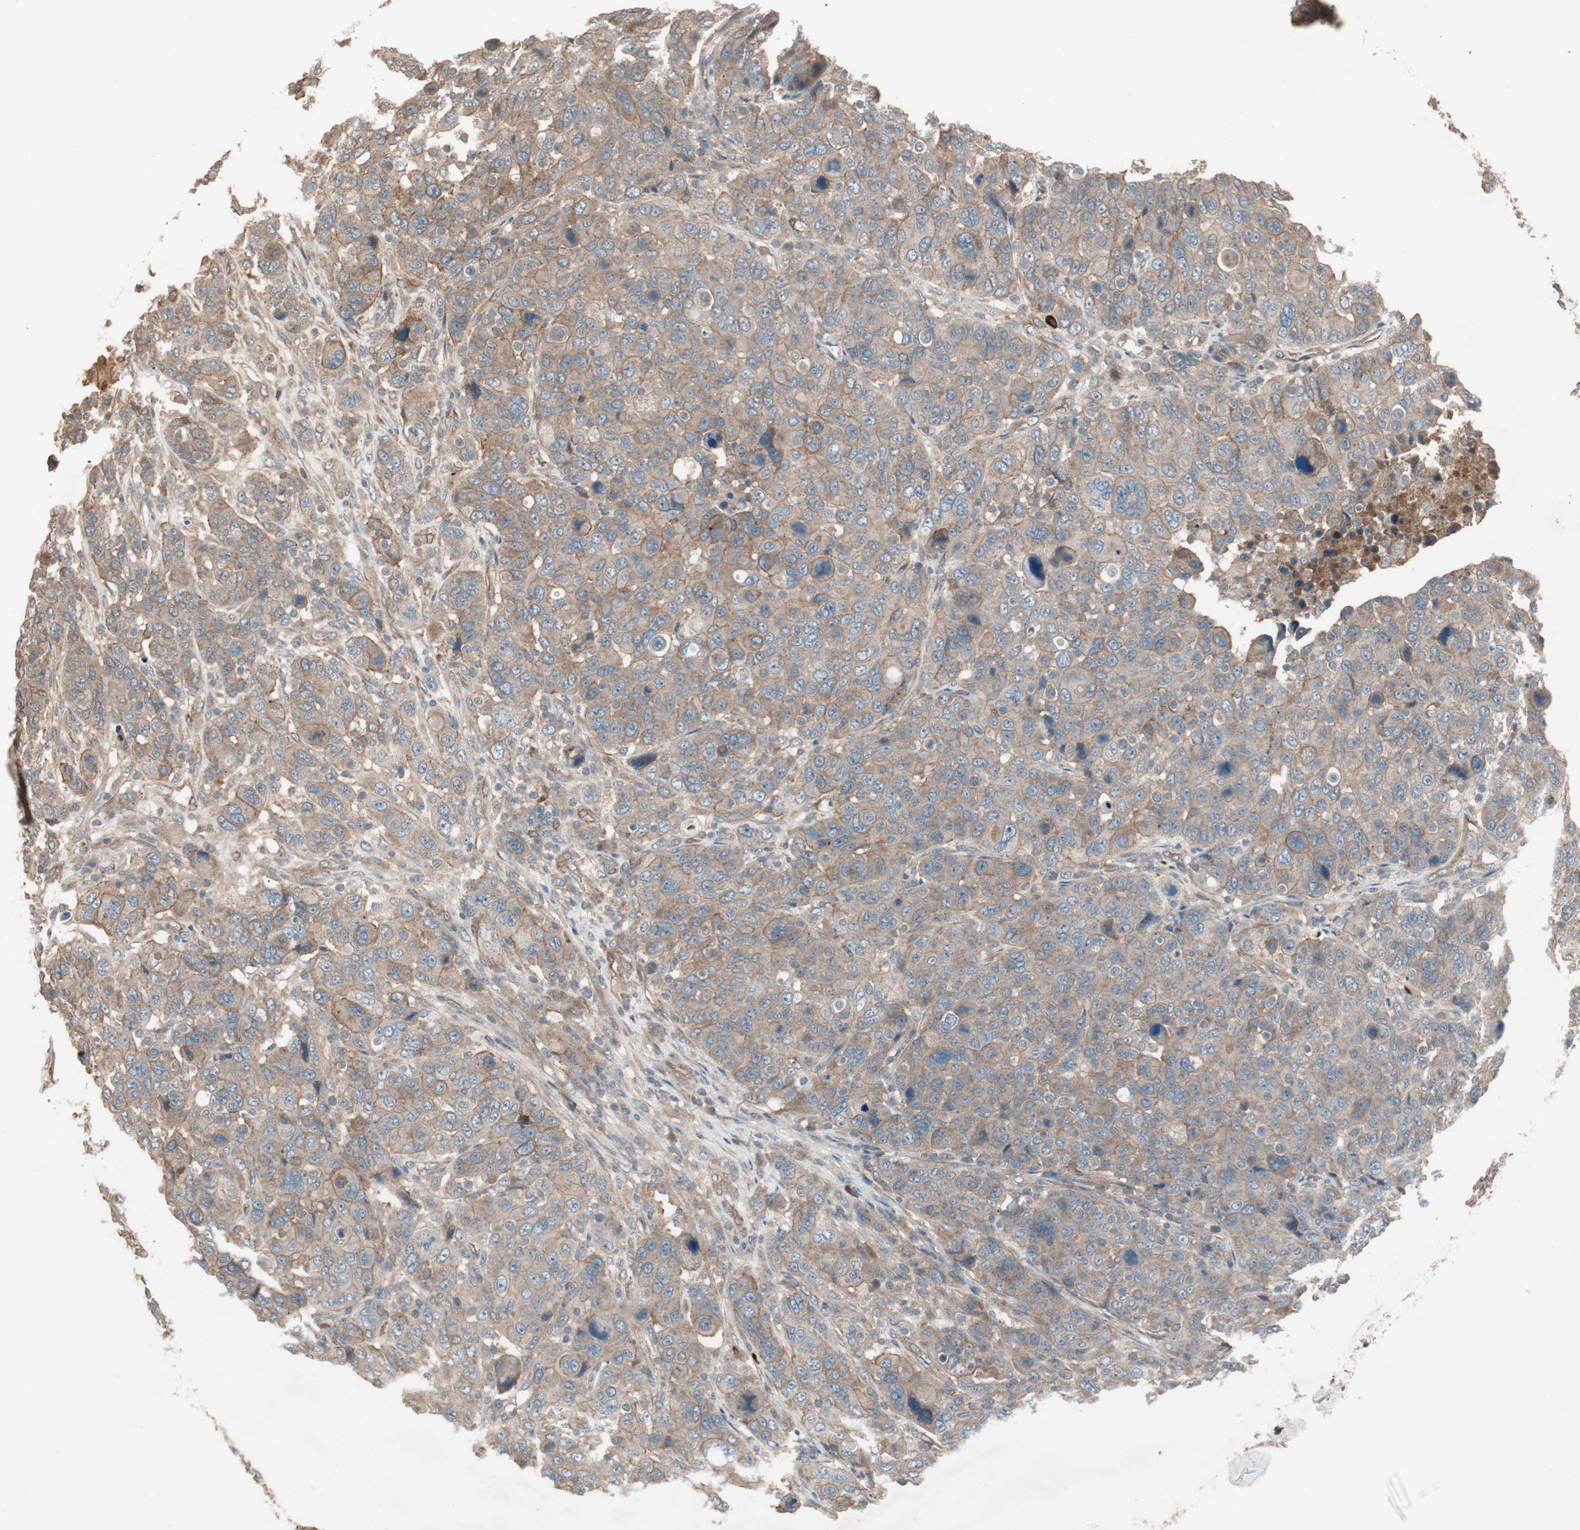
{"staining": {"intensity": "moderate", "quantity": ">75%", "location": "cytoplasmic/membranous"}, "tissue": "breast cancer", "cell_type": "Tumor cells", "image_type": "cancer", "snomed": [{"axis": "morphology", "description": "Duct carcinoma"}, {"axis": "topography", "description": "Breast"}], "caption": "A brown stain highlights moderate cytoplasmic/membranous positivity of a protein in breast cancer (invasive ductal carcinoma) tumor cells. The staining was performed using DAB, with brown indicating positive protein expression. Nuclei are stained blue with hematoxylin.", "gene": "TFPI", "patient": {"sex": "female", "age": 37}}